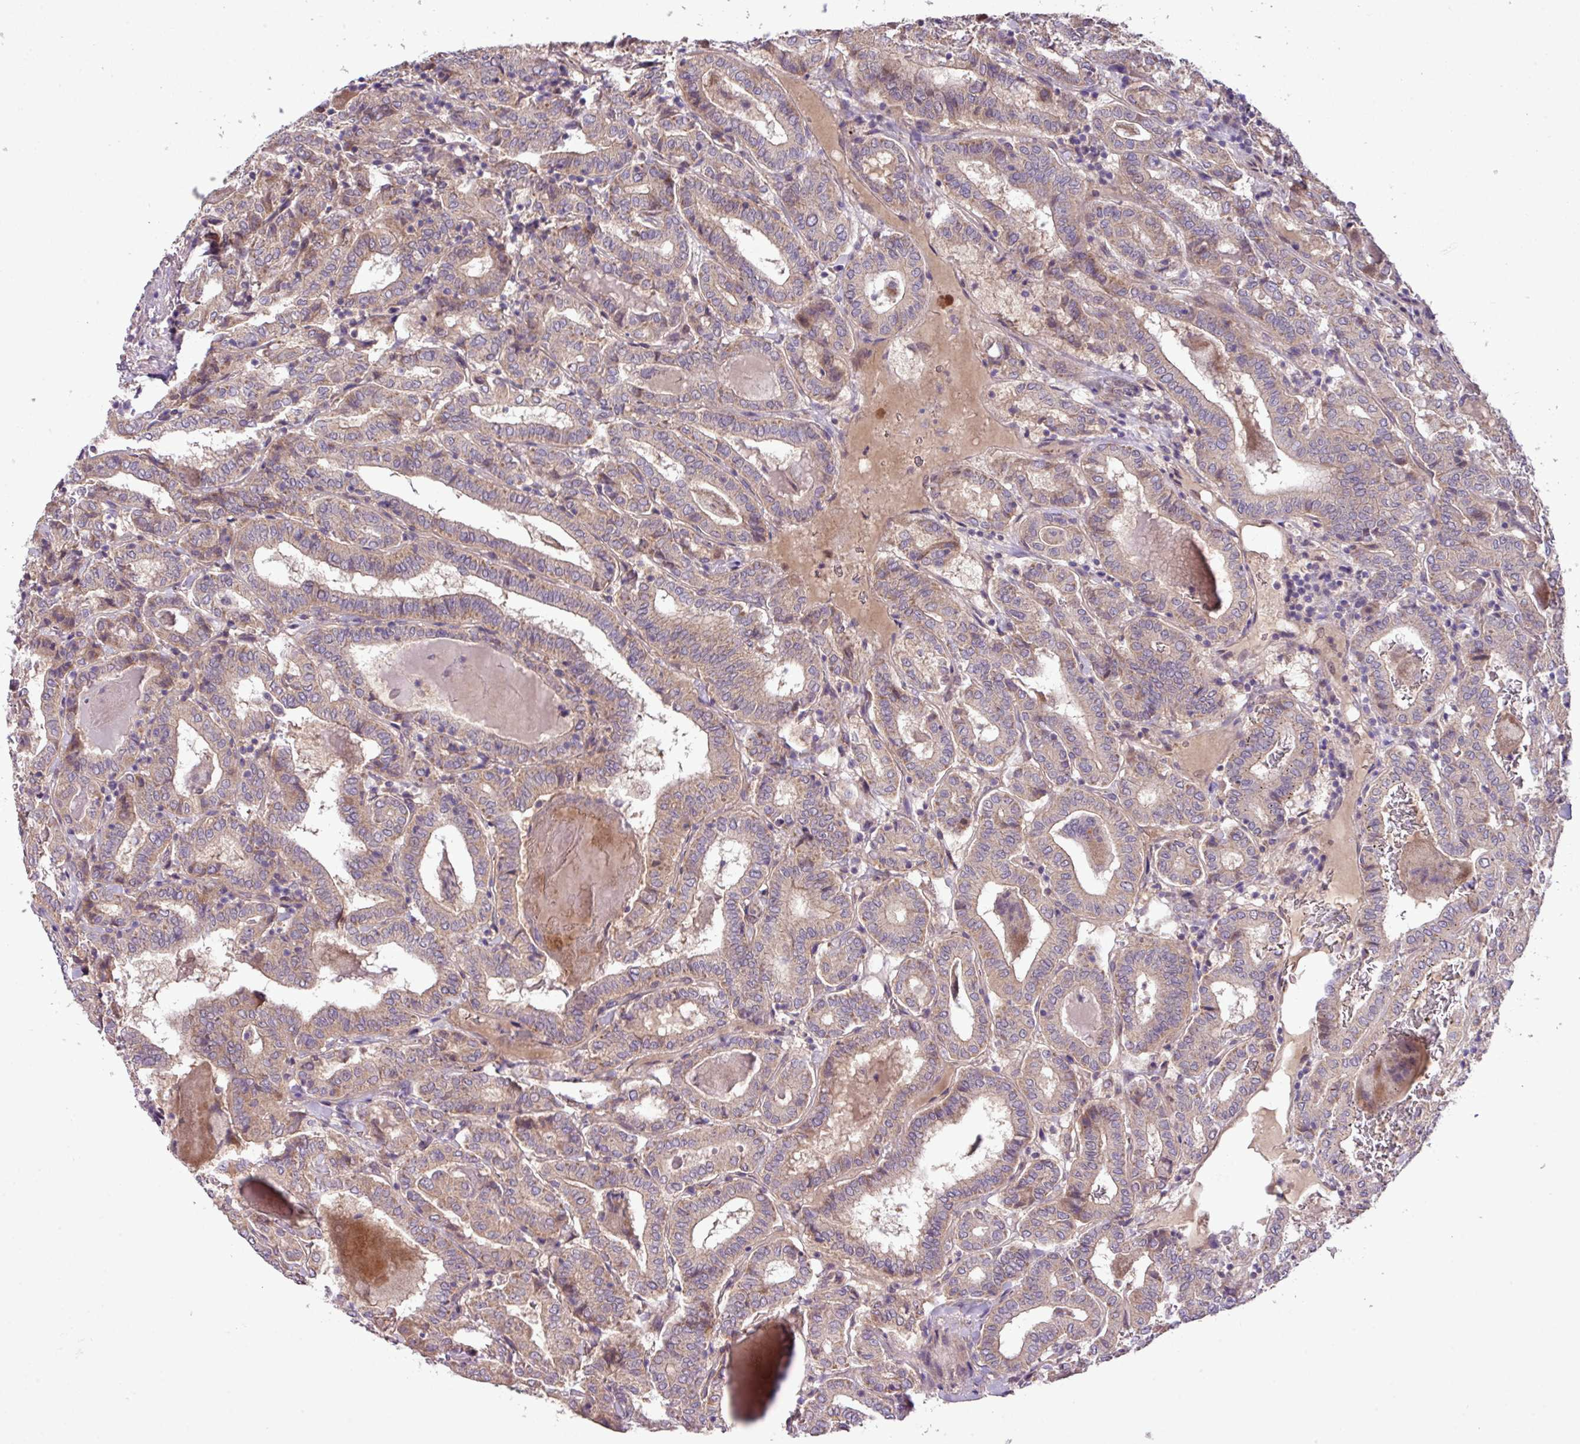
{"staining": {"intensity": "moderate", "quantity": ">75%", "location": "cytoplasmic/membranous"}, "tissue": "thyroid cancer", "cell_type": "Tumor cells", "image_type": "cancer", "snomed": [{"axis": "morphology", "description": "Papillary adenocarcinoma, NOS"}, {"axis": "topography", "description": "Thyroid gland"}], "caption": "High-power microscopy captured an IHC histopathology image of papillary adenocarcinoma (thyroid), revealing moderate cytoplasmic/membranous expression in approximately >75% of tumor cells.", "gene": "XIAP", "patient": {"sex": "female", "age": 72}}